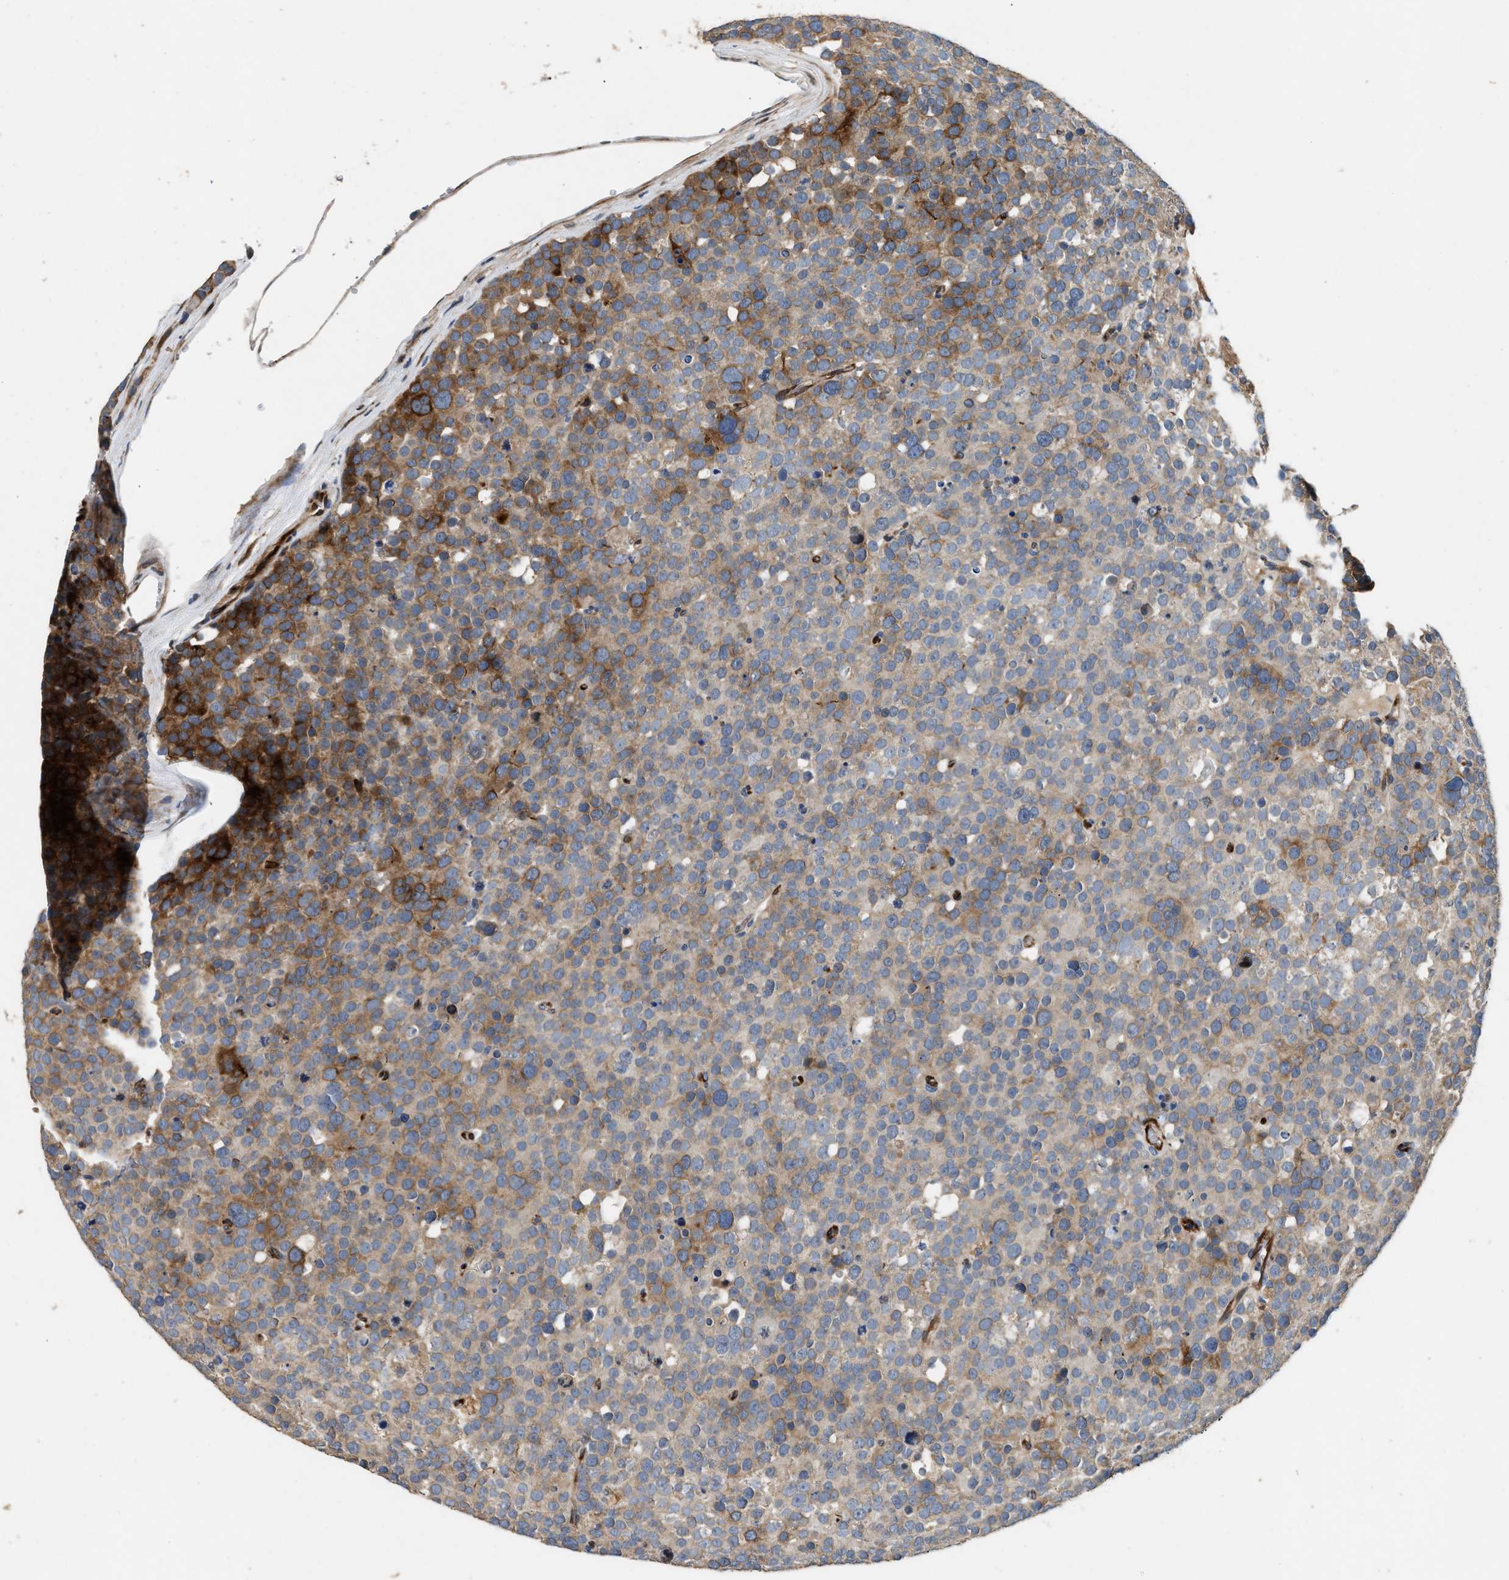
{"staining": {"intensity": "moderate", "quantity": "<25%", "location": "cytoplasmic/membranous"}, "tissue": "testis cancer", "cell_type": "Tumor cells", "image_type": "cancer", "snomed": [{"axis": "morphology", "description": "Seminoma, NOS"}, {"axis": "topography", "description": "Testis"}], "caption": "An IHC histopathology image of tumor tissue is shown. Protein staining in brown shows moderate cytoplasmic/membranous positivity in testis cancer within tumor cells.", "gene": "IL17RC", "patient": {"sex": "male", "age": 71}}